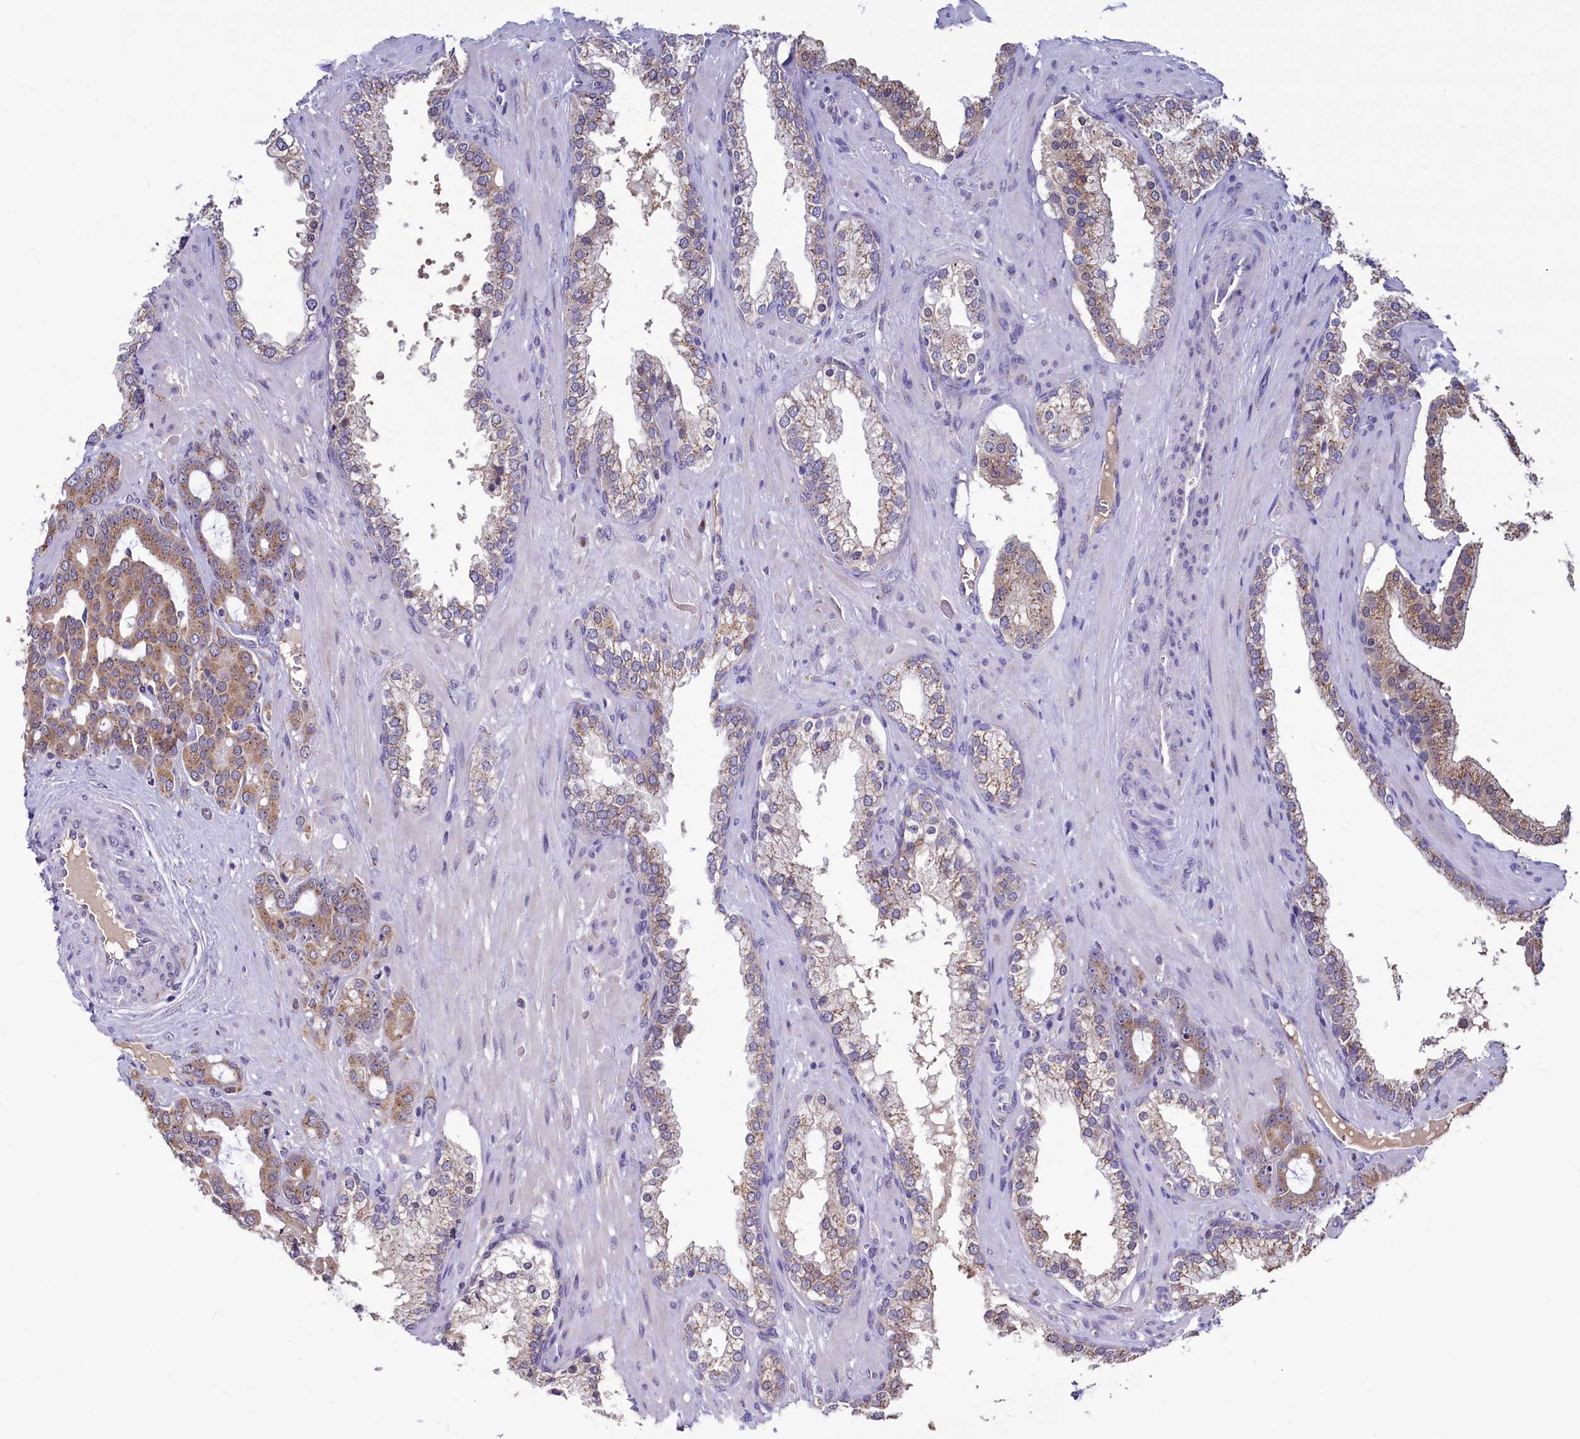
{"staining": {"intensity": "moderate", "quantity": ">75%", "location": "cytoplasmic/membranous"}, "tissue": "prostate cancer", "cell_type": "Tumor cells", "image_type": "cancer", "snomed": [{"axis": "morphology", "description": "Adenocarcinoma, High grade"}, {"axis": "topography", "description": "Prostate"}], "caption": "Approximately >75% of tumor cells in human prostate cancer reveal moderate cytoplasmic/membranous protein positivity as visualized by brown immunohistochemical staining.", "gene": "SEC24C", "patient": {"sex": "male", "age": 72}}